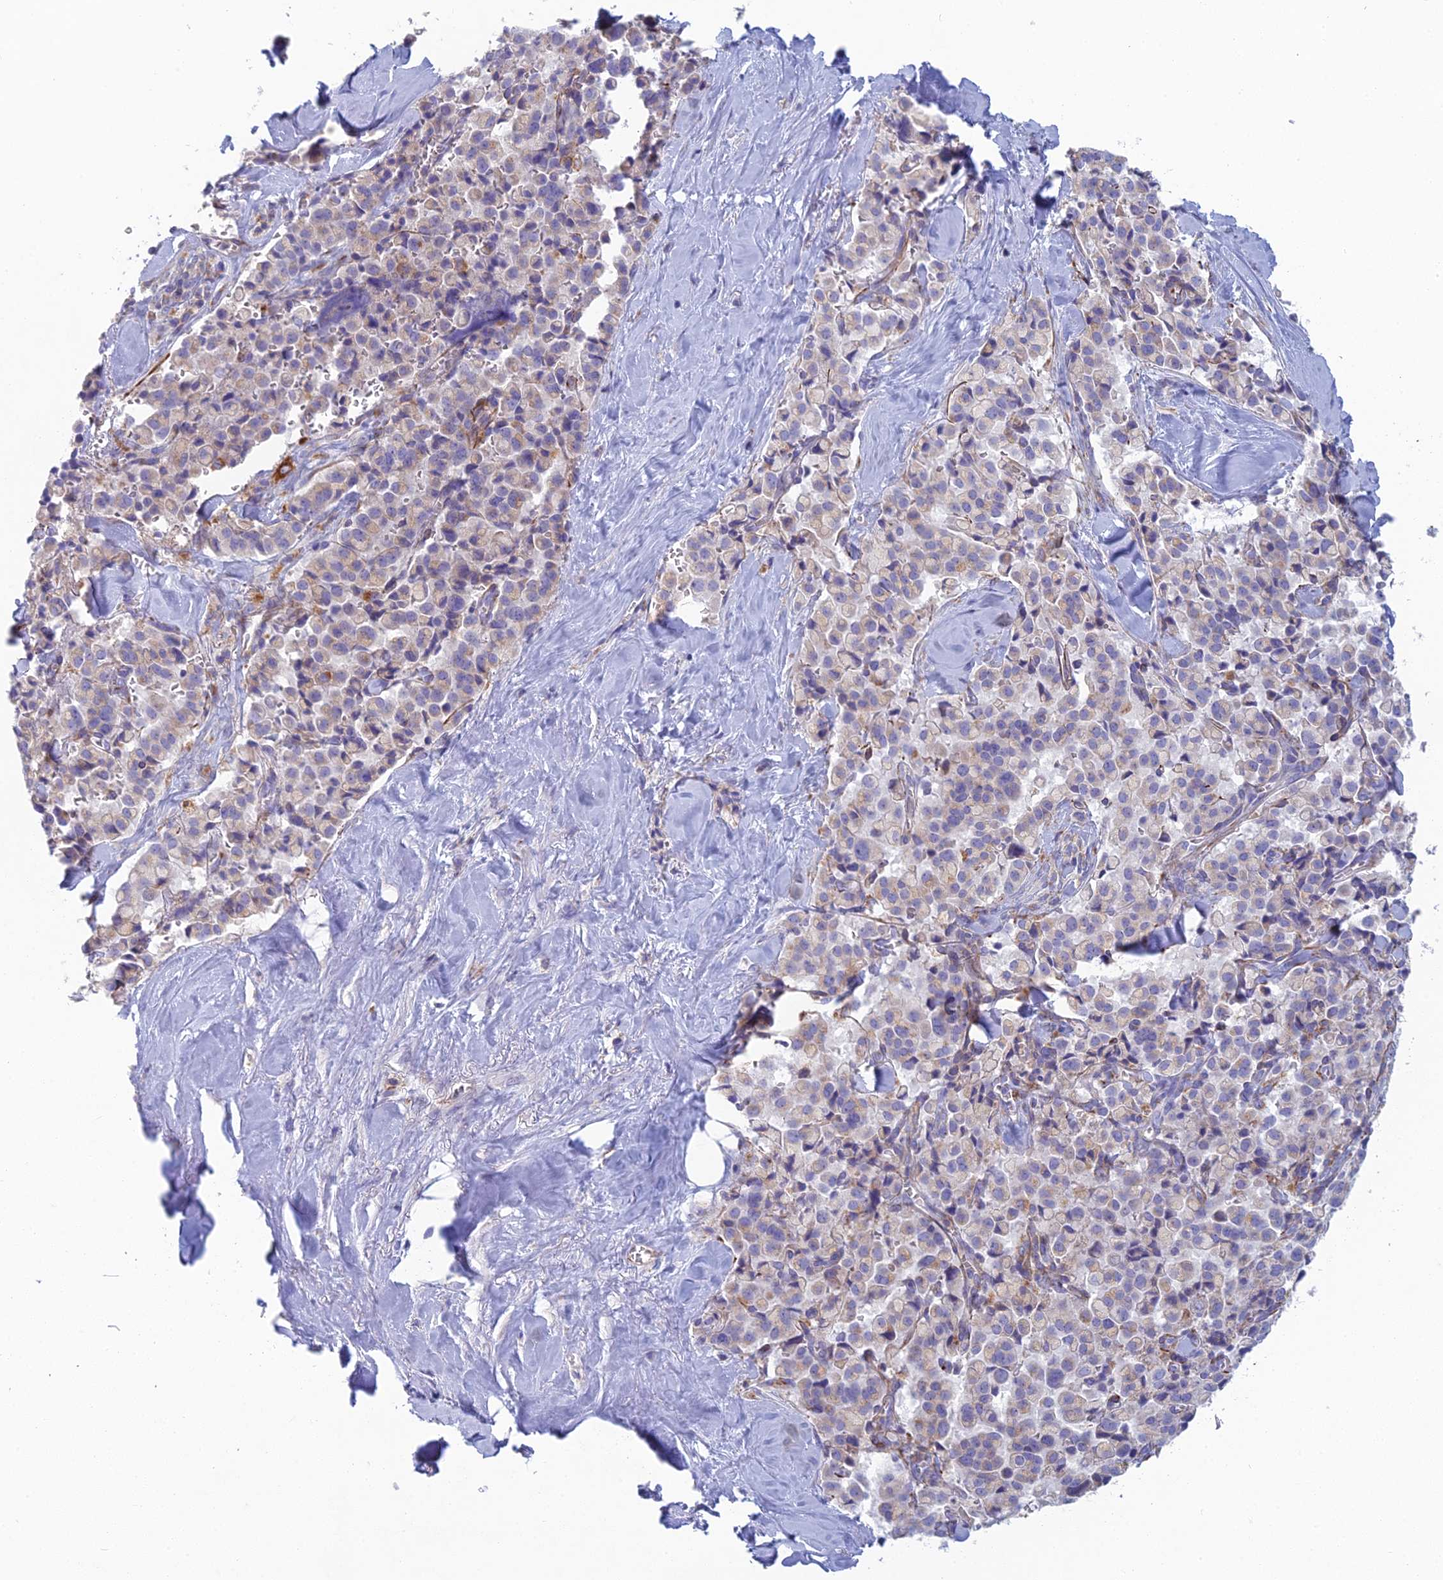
{"staining": {"intensity": "weak", "quantity": "<25%", "location": "cytoplasmic/membranous"}, "tissue": "pancreatic cancer", "cell_type": "Tumor cells", "image_type": "cancer", "snomed": [{"axis": "morphology", "description": "Adenocarcinoma, NOS"}, {"axis": "topography", "description": "Pancreas"}], "caption": "Human pancreatic cancer stained for a protein using IHC shows no expression in tumor cells.", "gene": "FERD3L", "patient": {"sex": "male", "age": 65}}